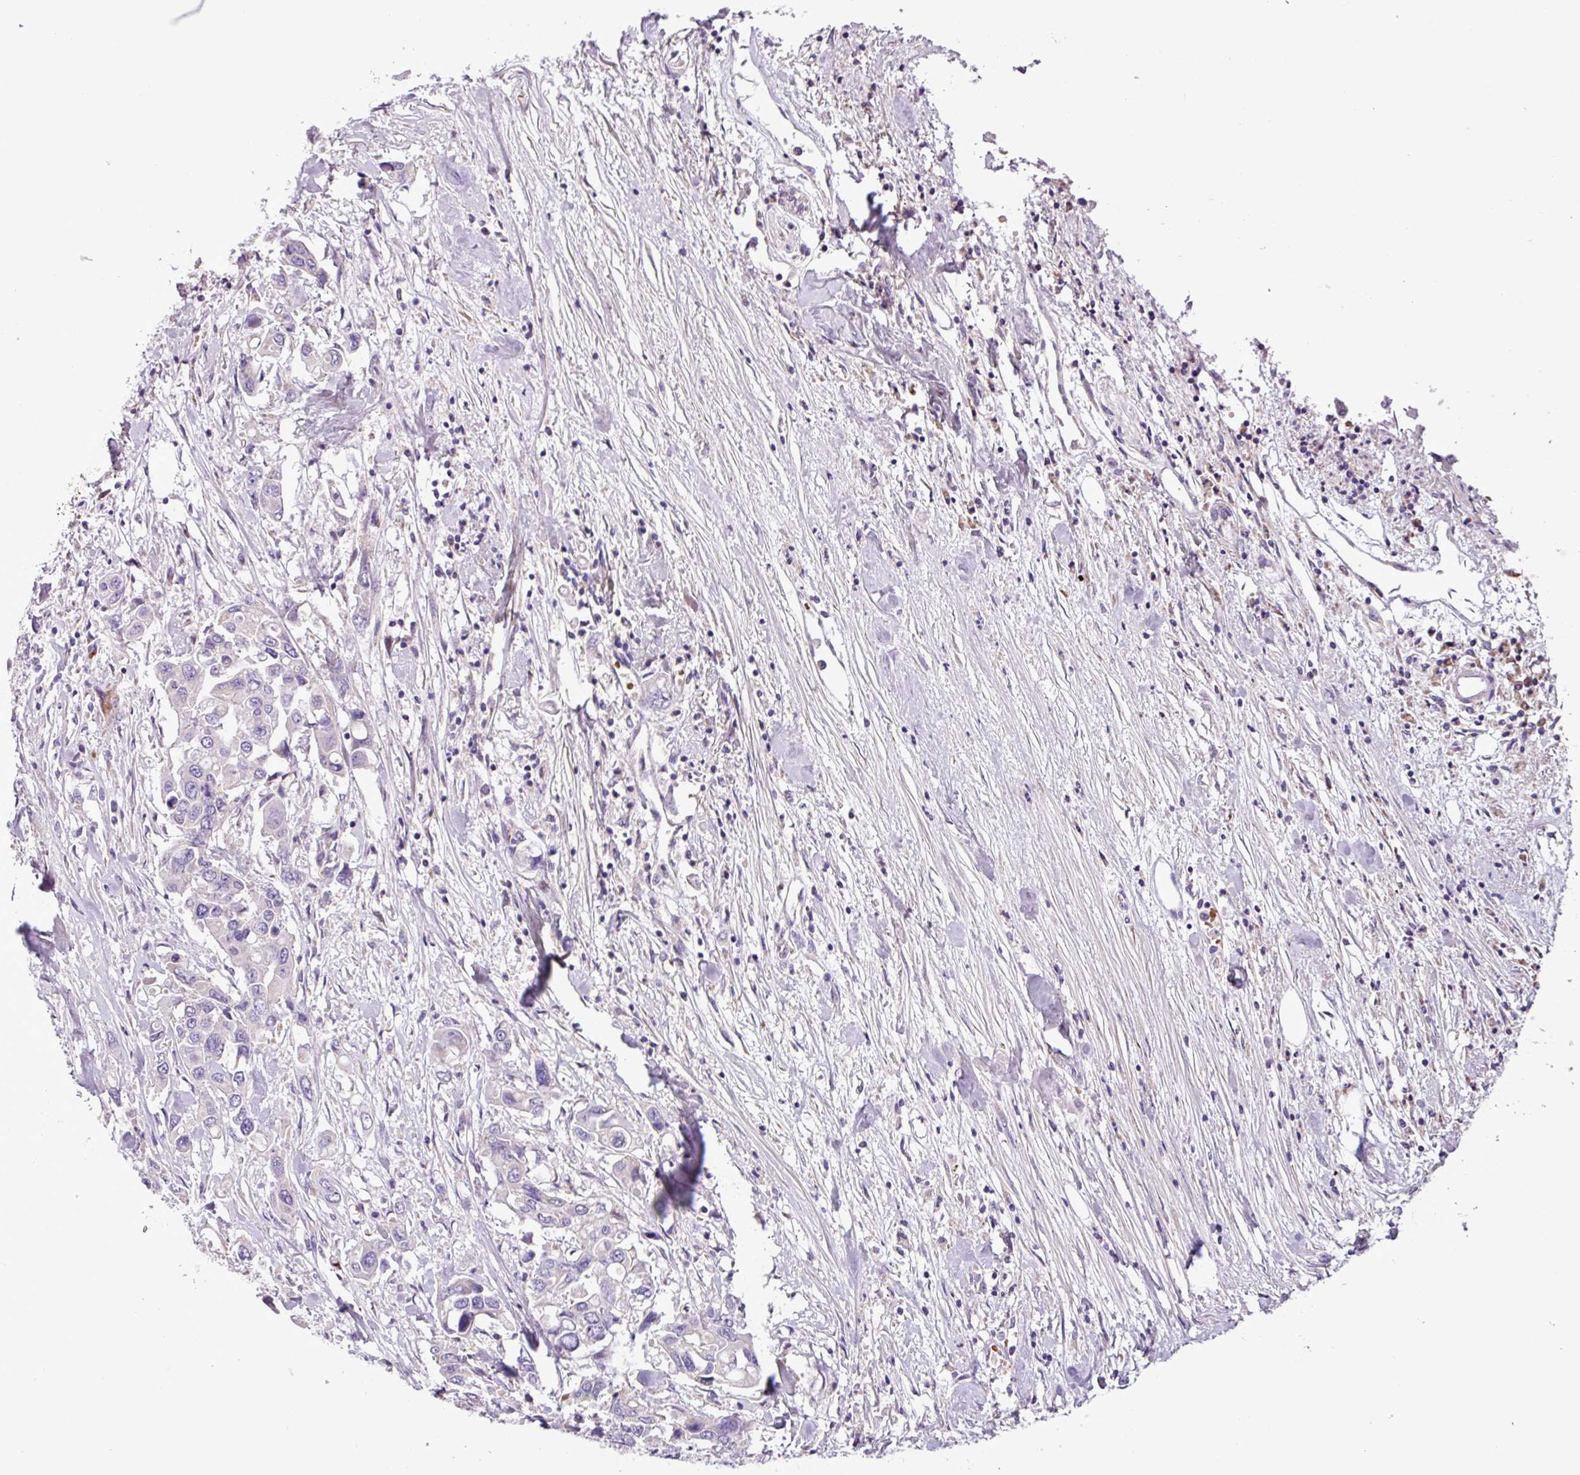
{"staining": {"intensity": "negative", "quantity": "none", "location": "none"}, "tissue": "colorectal cancer", "cell_type": "Tumor cells", "image_type": "cancer", "snomed": [{"axis": "morphology", "description": "Adenocarcinoma, NOS"}, {"axis": "topography", "description": "Colon"}], "caption": "Tumor cells are negative for protein expression in human colorectal cancer. Brightfield microscopy of immunohistochemistry stained with DAB (3,3'-diaminobenzidine) (brown) and hematoxylin (blue), captured at high magnification.", "gene": "FAM183A", "patient": {"sex": "male", "age": 77}}